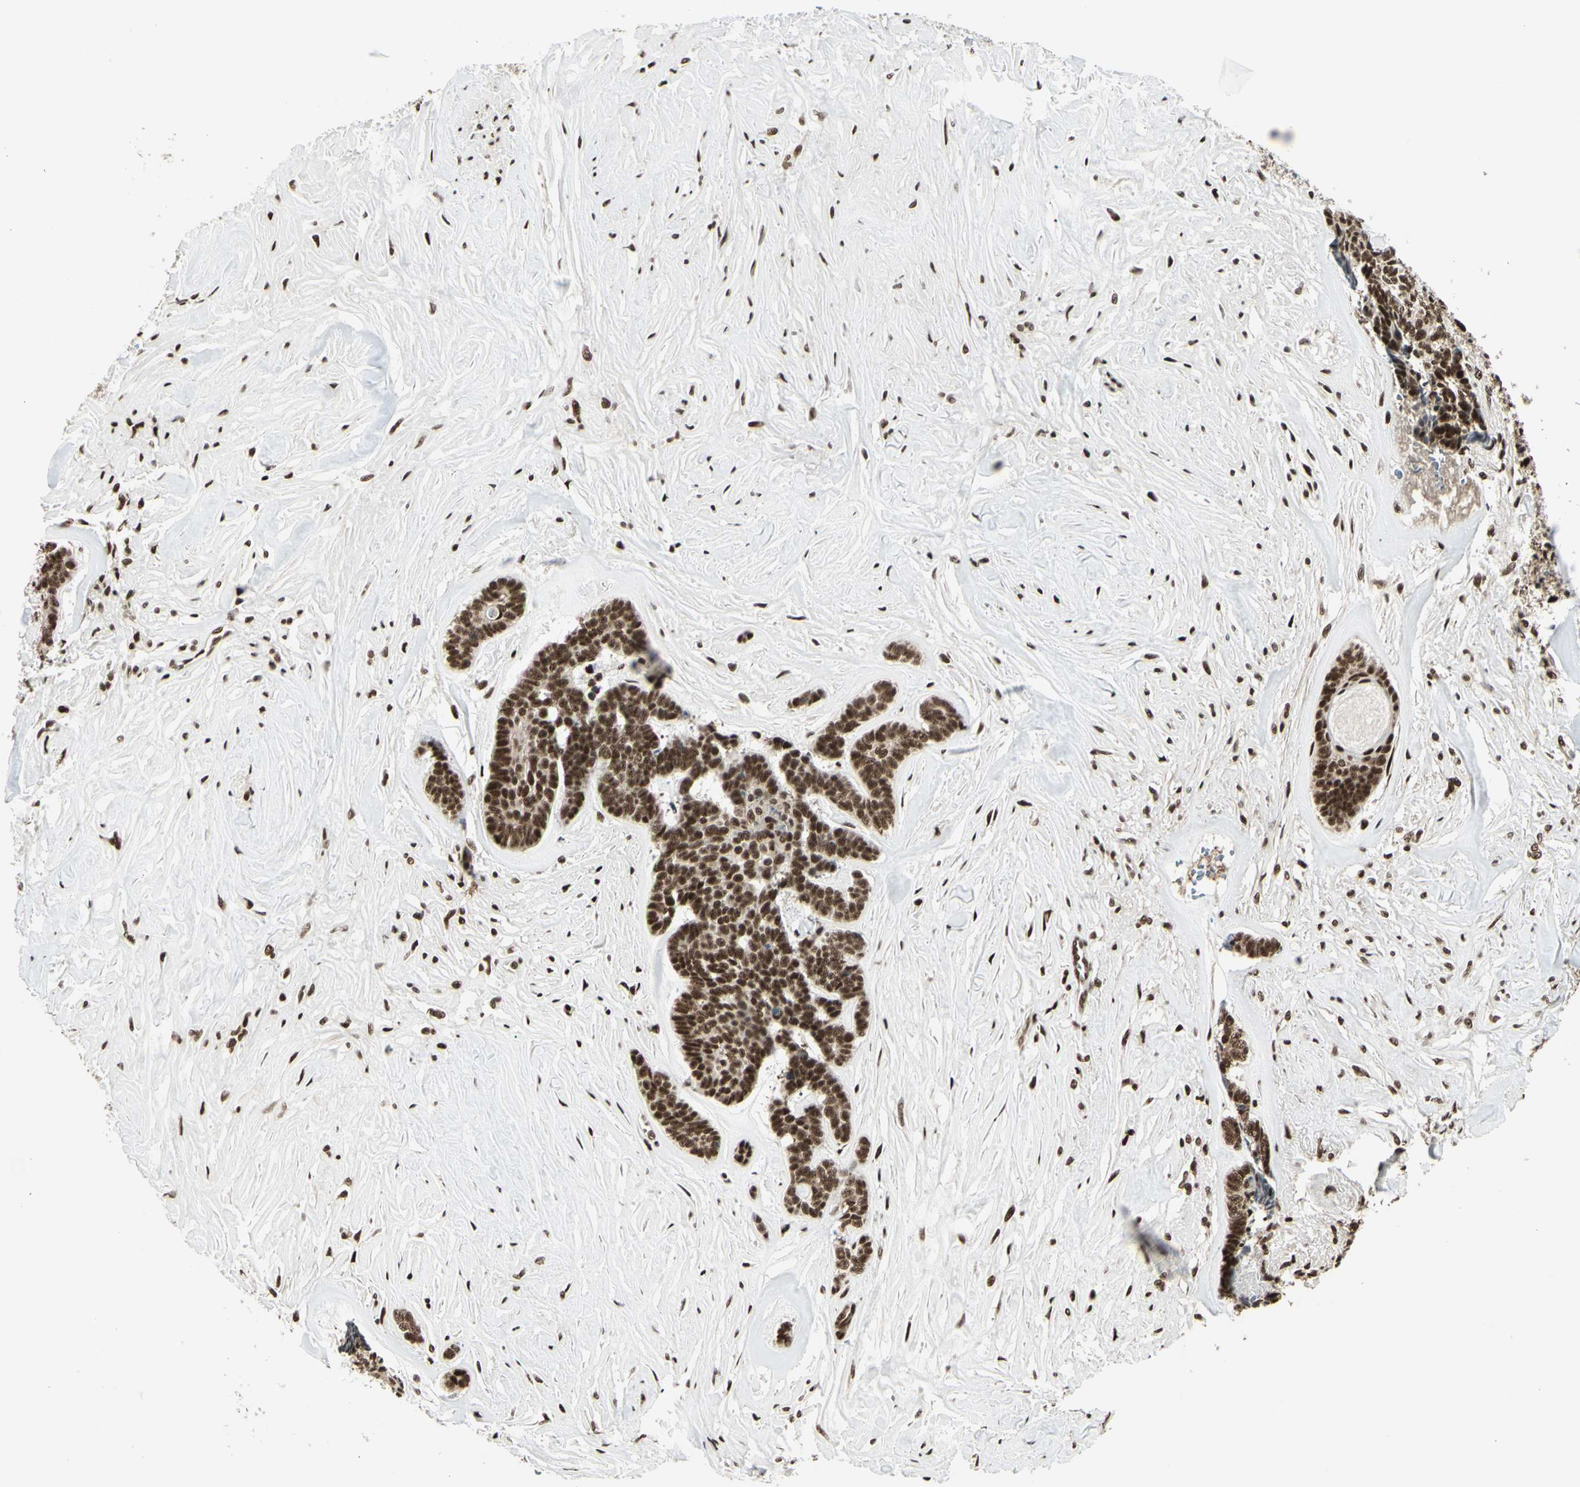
{"staining": {"intensity": "strong", "quantity": ">75%", "location": "nuclear"}, "tissue": "skin cancer", "cell_type": "Tumor cells", "image_type": "cancer", "snomed": [{"axis": "morphology", "description": "Basal cell carcinoma"}, {"axis": "topography", "description": "Skin"}], "caption": "Immunohistochemistry (IHC) of human skin cancer (basal cell carcinoma) exhibits high levels of strong nuclear positivity in about >75% of tumor cells.", "gene": "HEXIM1", "patient": {"sex": "male", "age": 84}}